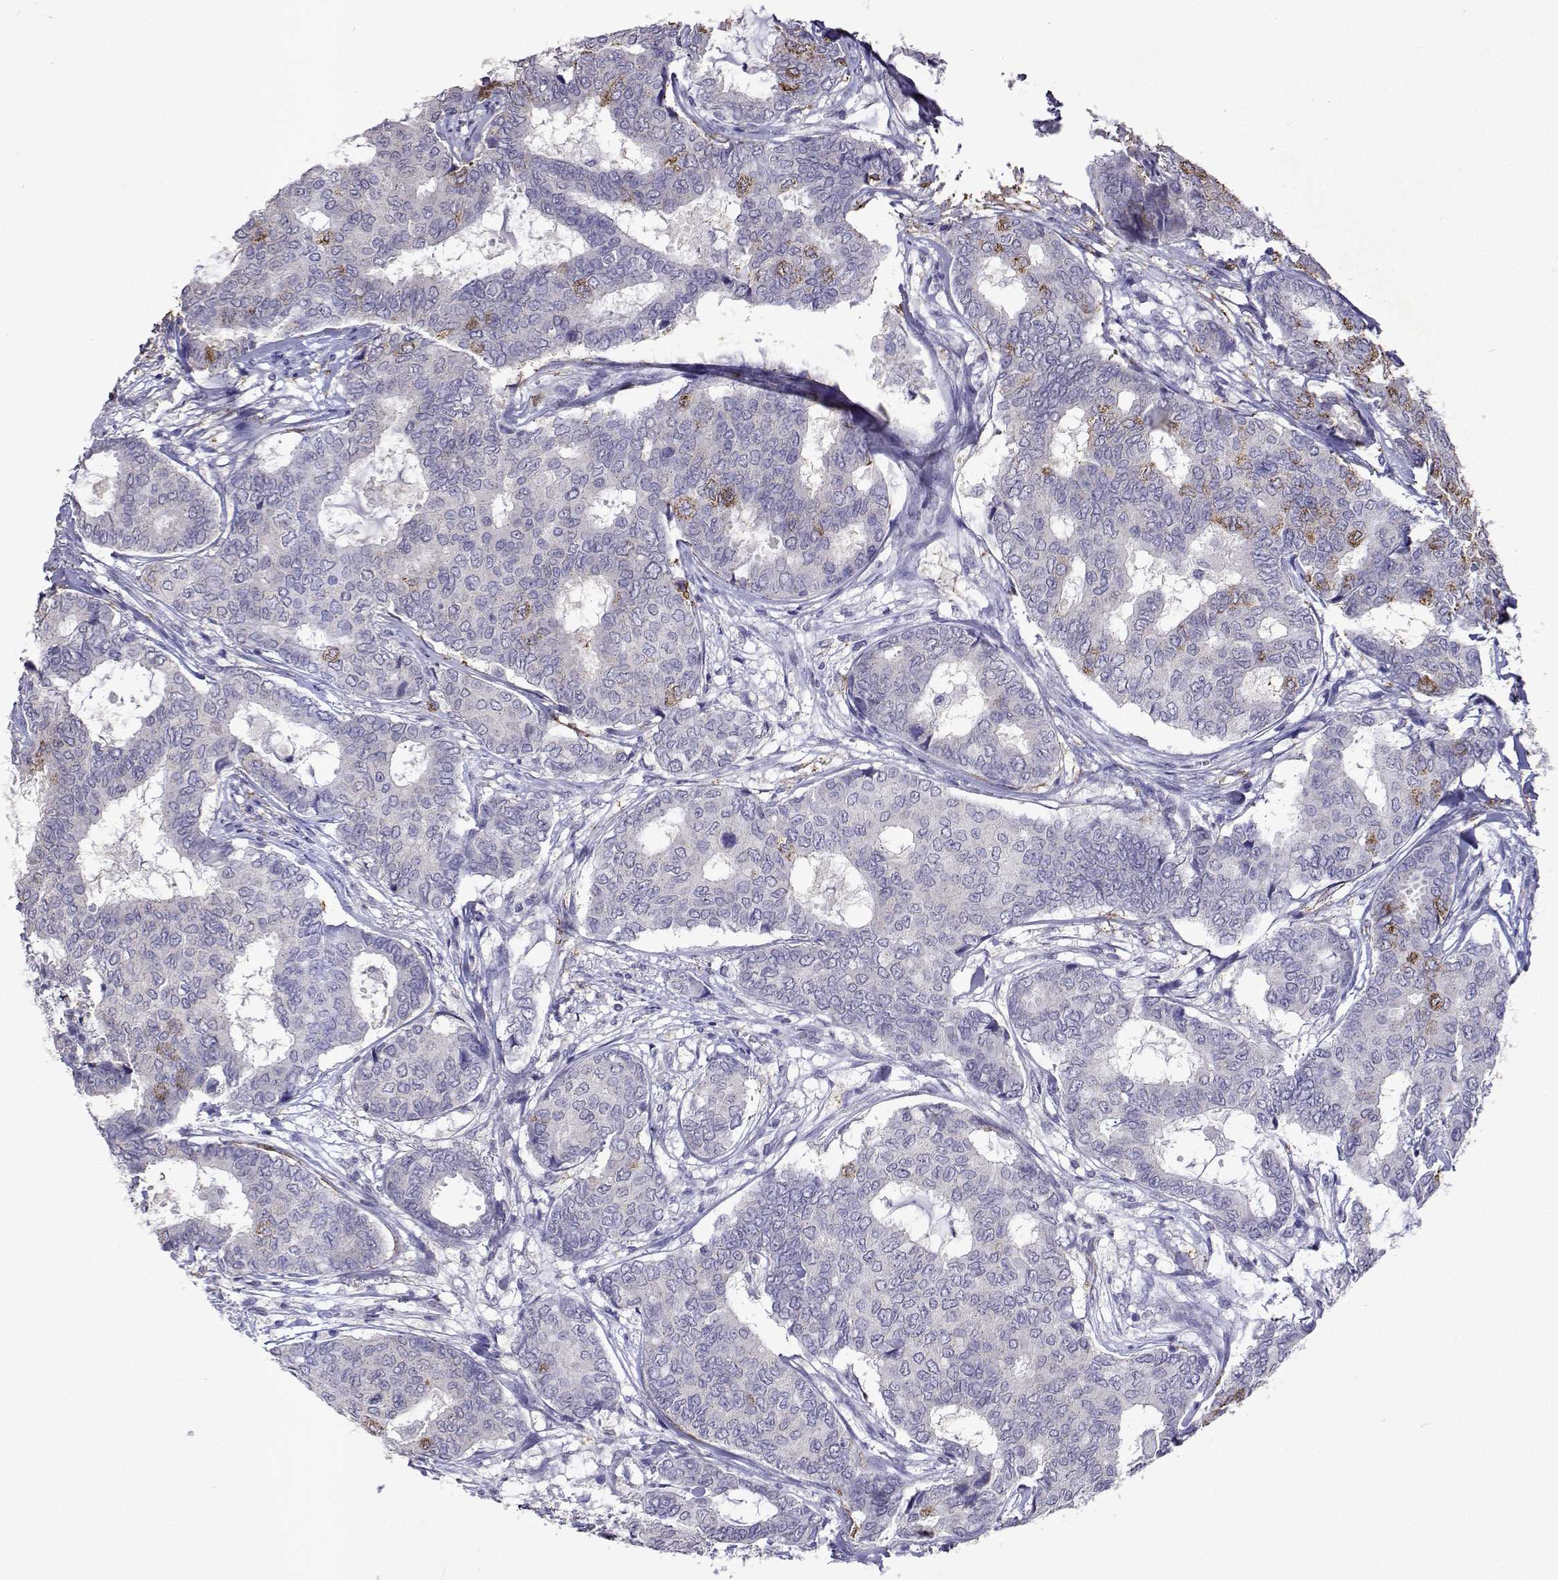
{"staining": {"intensity": "moderate", "quantity": "<25%", "location": "cytoplasmic/membranous"}, "tissue": "breast cancer", "cell_type": "Tumor cells", "image_type": "cancer", "snomed": [{"axis": "morphology", "description": "Duct carcinoma"}, {"axis": "topography", "description": "Breast"}], "caption": "A histopathology image of breast cancer stained for a protein displays moderate cytoplasmic/membranous brown staining in tumor cells.", "gene": "DUSP28", "patient": {"sex": "female", "age": 75}}